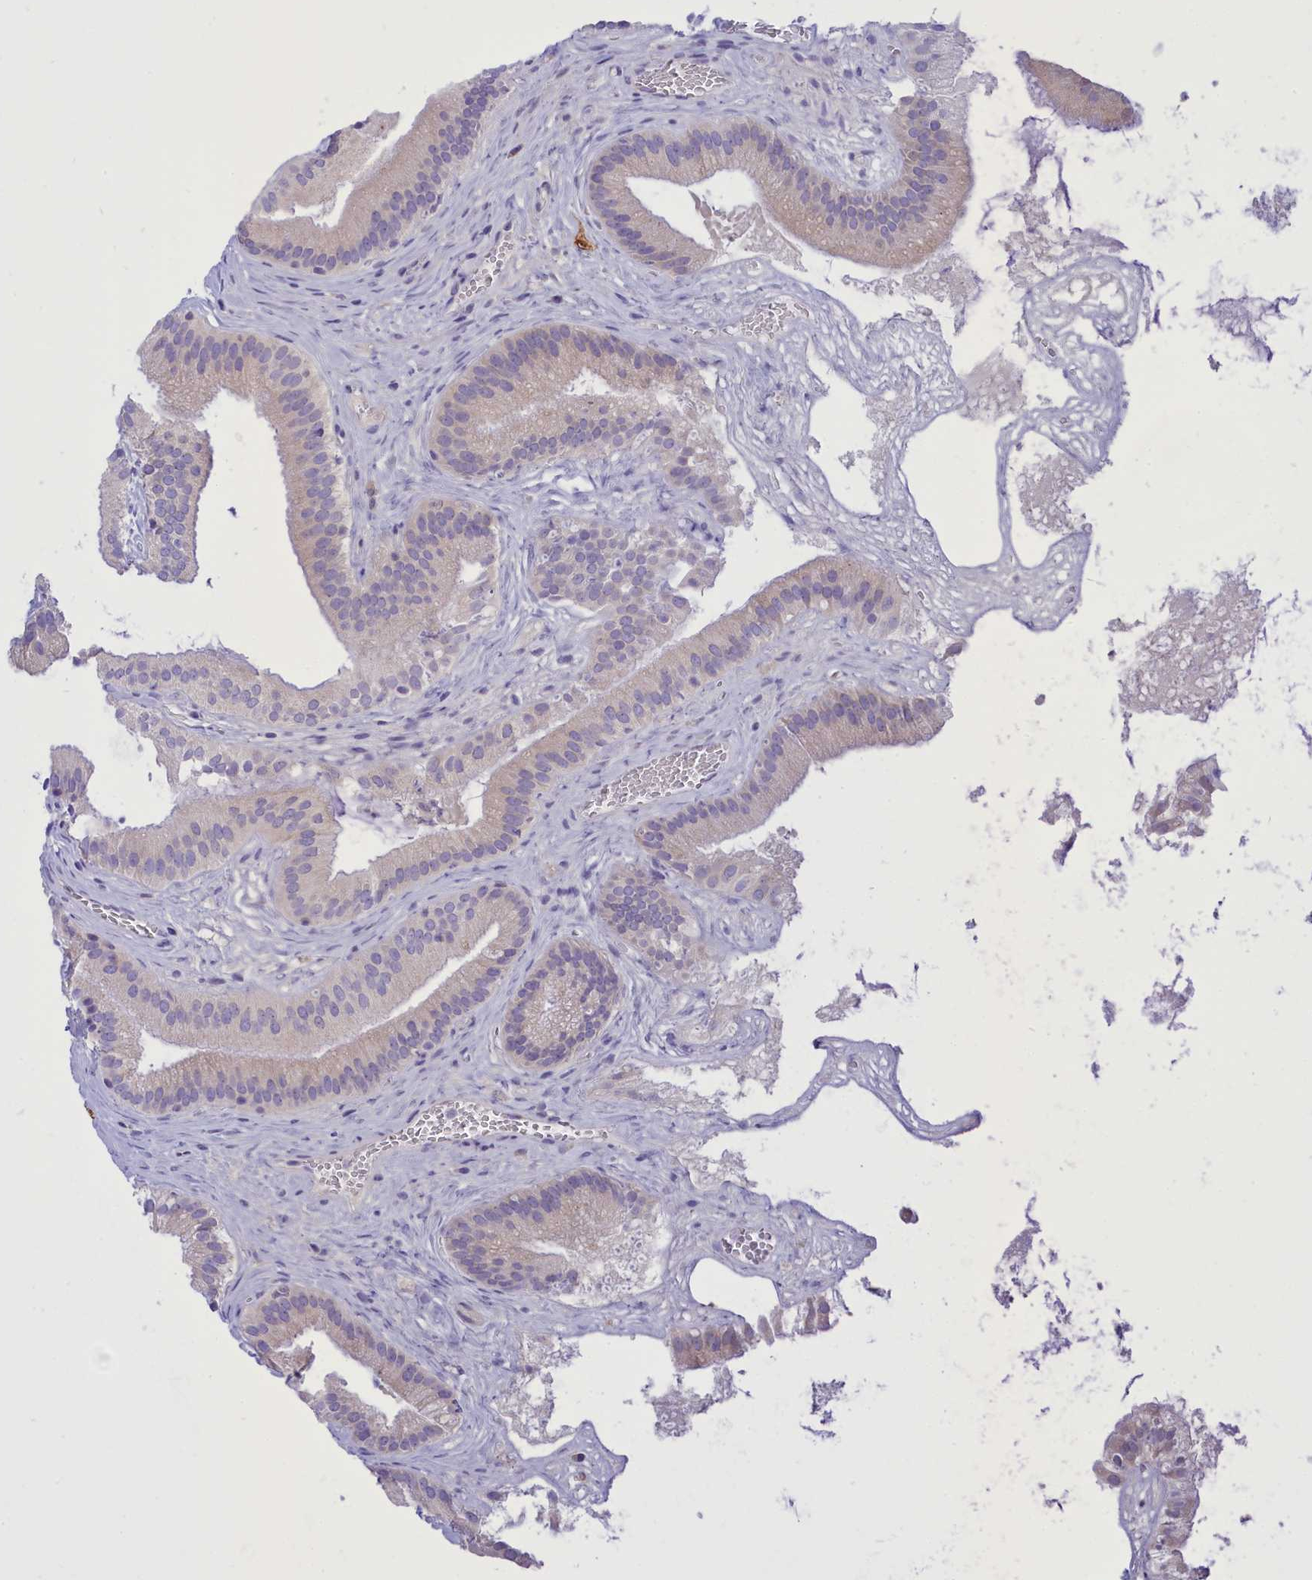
{"staining": {"intensity": "negative", "quantity": "none", "location": "none"}, "tissue": "gallbladder", "cell_type": "Glandular cells", "image_type": "normal", "snomed": [{"axis": "morphology", "description": "Normal tissue, NOS"}, {"axis": "topography", "description": "Gallbladder"}], "caption": "This is an immunohistochemistry micrograph of normal gallbladder. There is no expression in glandular cells.", "gene": "DCAF16", "patient": {"sex": "female", "age": 54}}